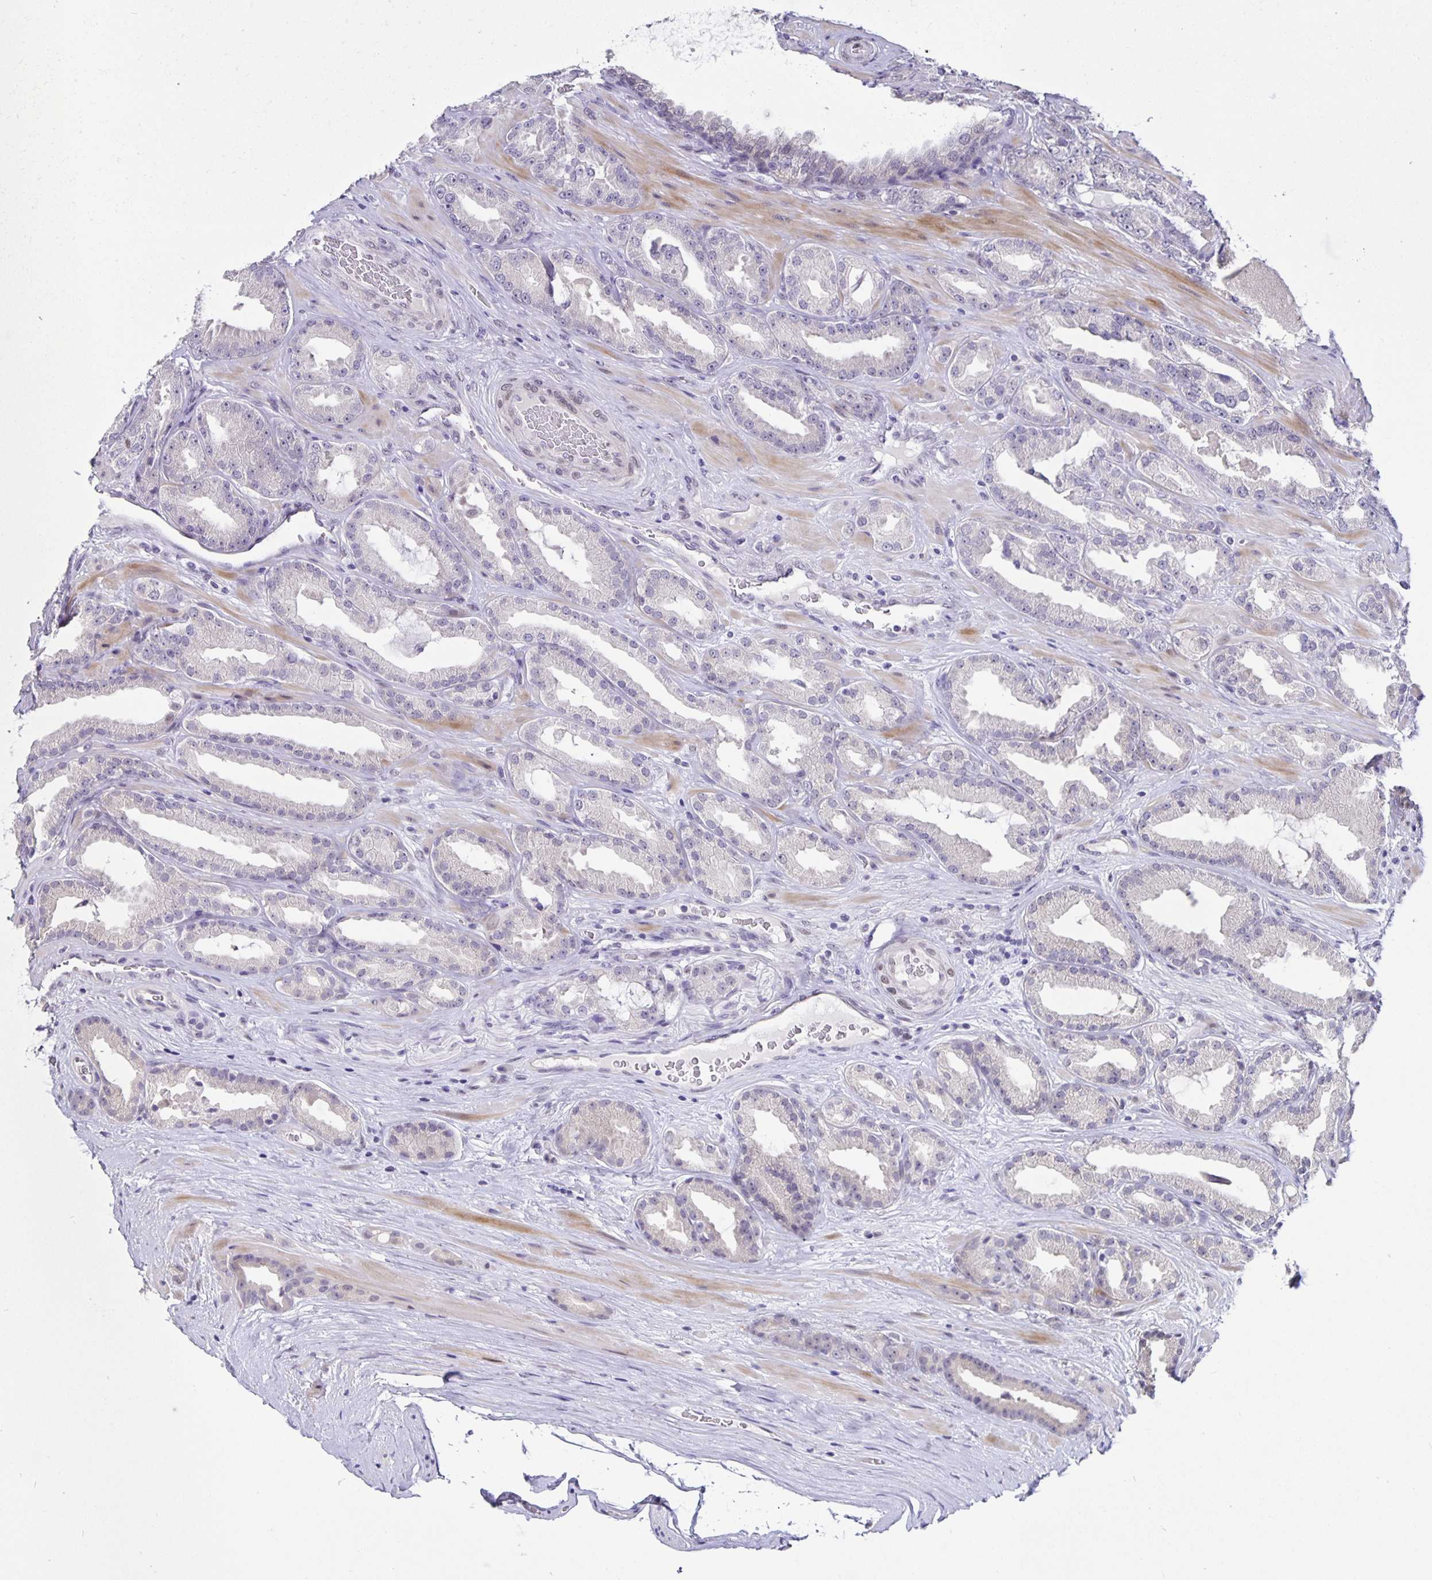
{"staining": {"intensity": "negative", "quantity": "none", "location": "none"}, "tissue": "prostate cancer", "cell_type": "Tumor cells", "image_type": "cancer", "snomed": [{"axis": "morphology", "description": "Adenocarcinoma, Low grade"}, {"axis": "topography", "description": "Prostate"}], "caption": "Tumor cells are negative for brown protein staining in prostate low-grade adenocarcinoma.", "gene": "FOSL2", "patient": {"sex": "male", "age": 61}}